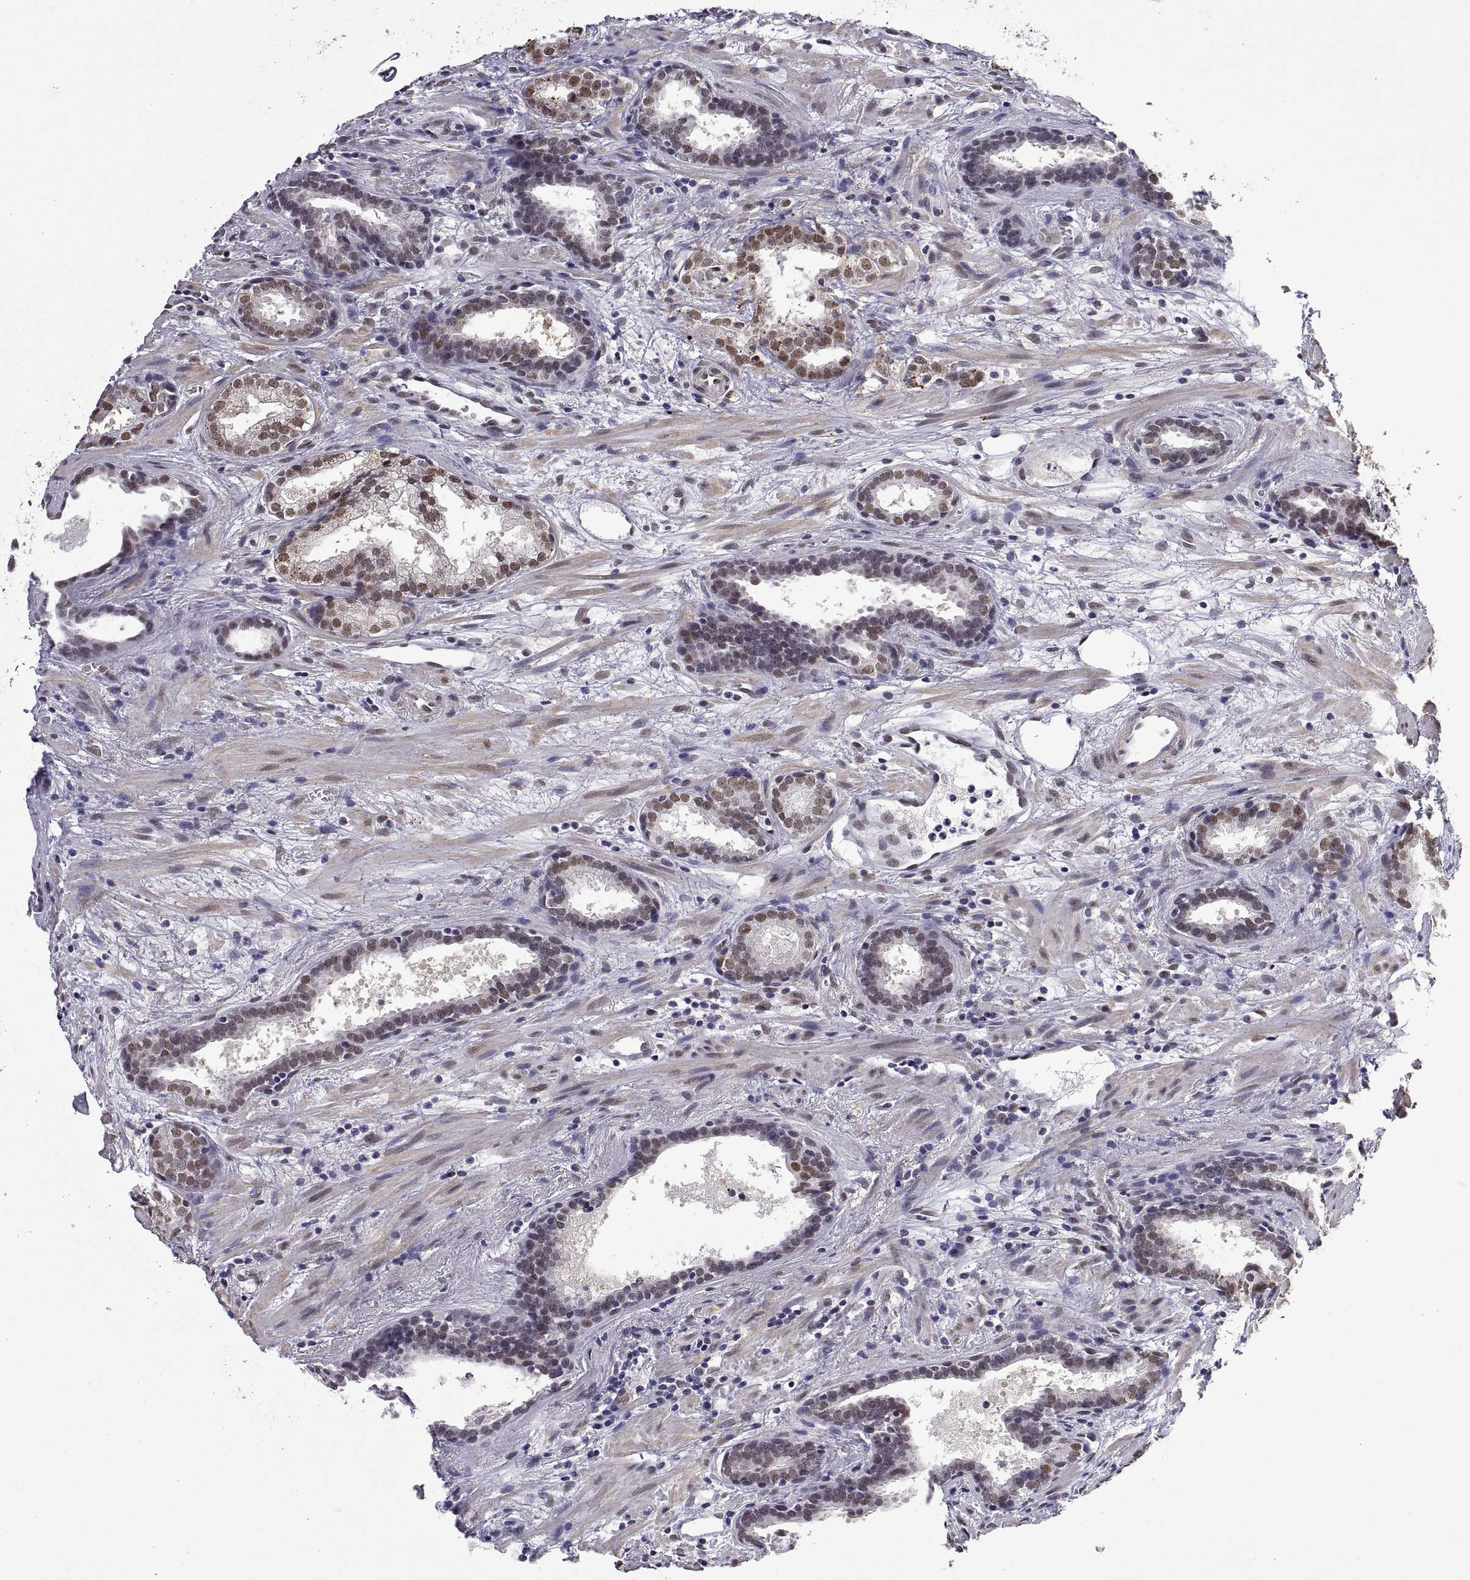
{"staining": {"intensity": "moderate", "quantity": "<25%", "location": "nuclear"}, "tissue": "prostate cancer", "cell_type": "Tumor cells", "image_type": "cancer", "snomed": [{"axis": "morphology", "description": "Adenocarcinoma, NOS"}, {"axis": "topography", "description": "Prostate"}], "caption": "An immunohistochemistry (IHC) image of neoplastic tissue is shown. Protein staining in brown labels moderate nuclear positivity in prostate cancer within tumor cells.", "gene": "NR4A1", "patient": {"sex": "male", "age": 66}}